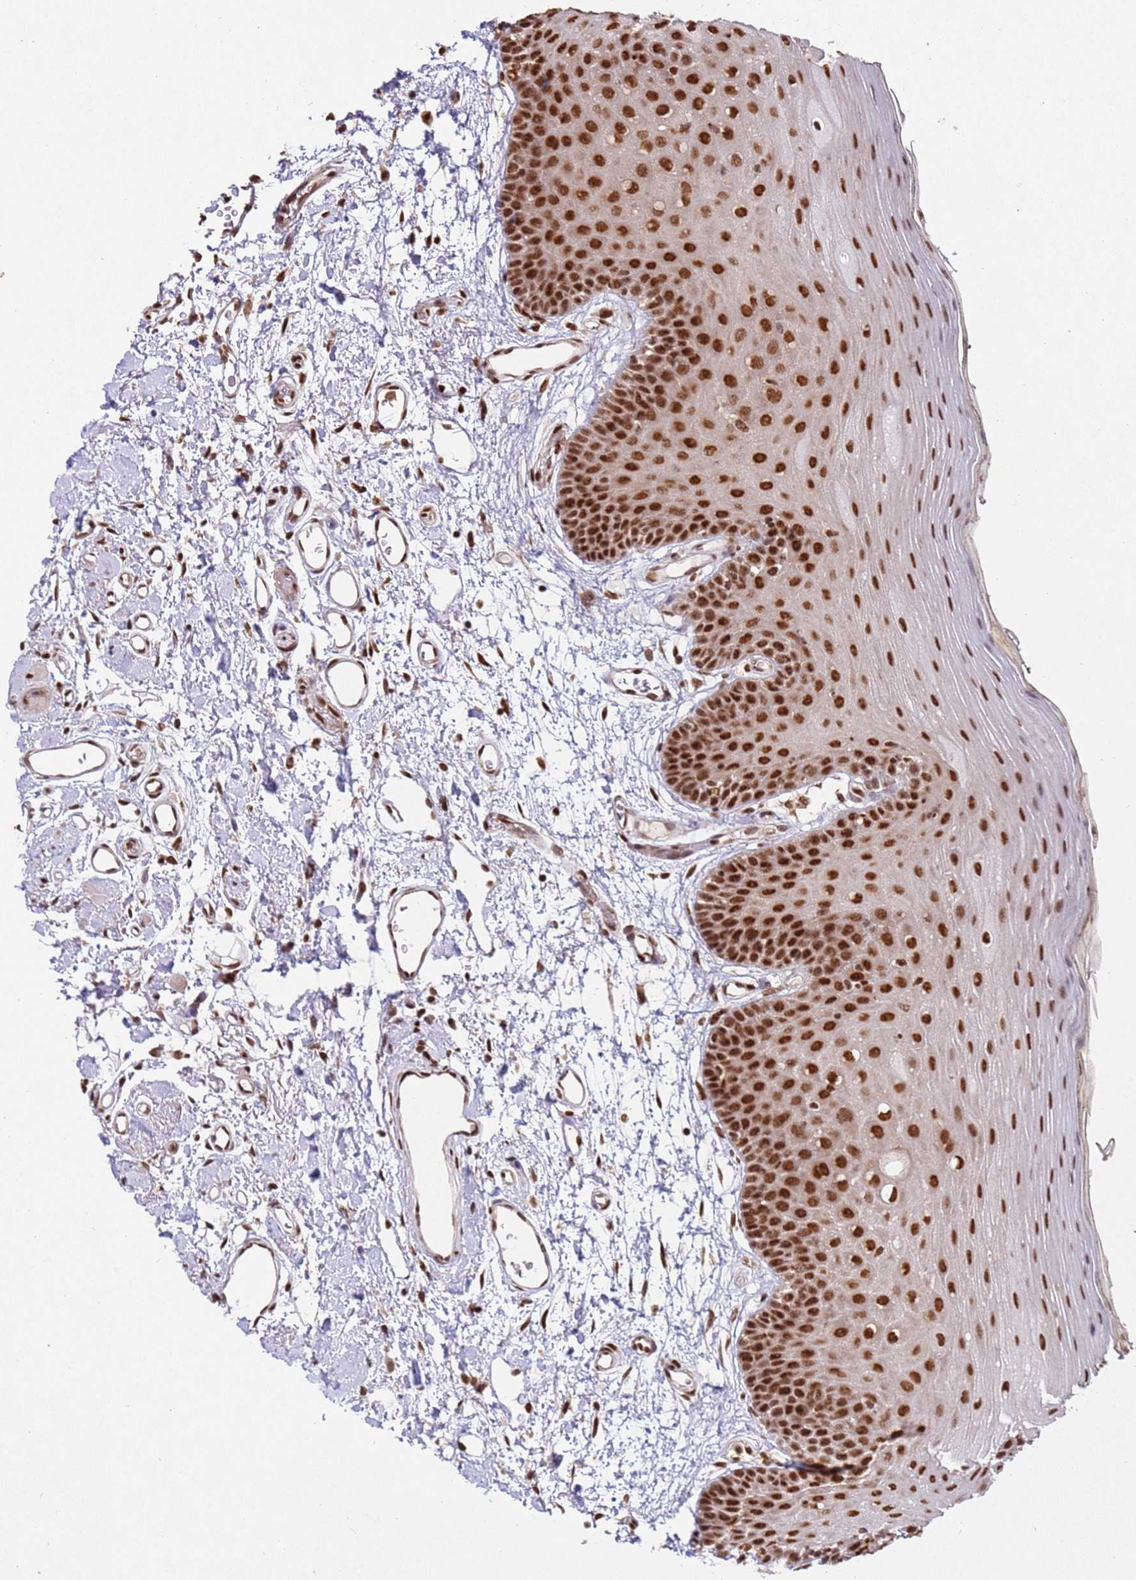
{"staining": {"intensity": "strong", "quantity": ">75%", "location": "nuclear"}, "tissue": "oral mucosa", "cell_type": "Squamous epithelial cells", "image_type": "normal", "snomed": [{"axis": "morphology", "description": "Normal tissue, NOS"}, {"axis": "topography", "description": "Oral tissue"}, {"axis": "topography", "description": "Tounge, NOS"}], "caption": "DAB immunohistochemical staining of benign human oral mucosa shows strong nuclear protein expression in approximately >75% of squamous epithelial cells.", "gene": "ESF1", "patient": {"sex": "female", "age": 81}}